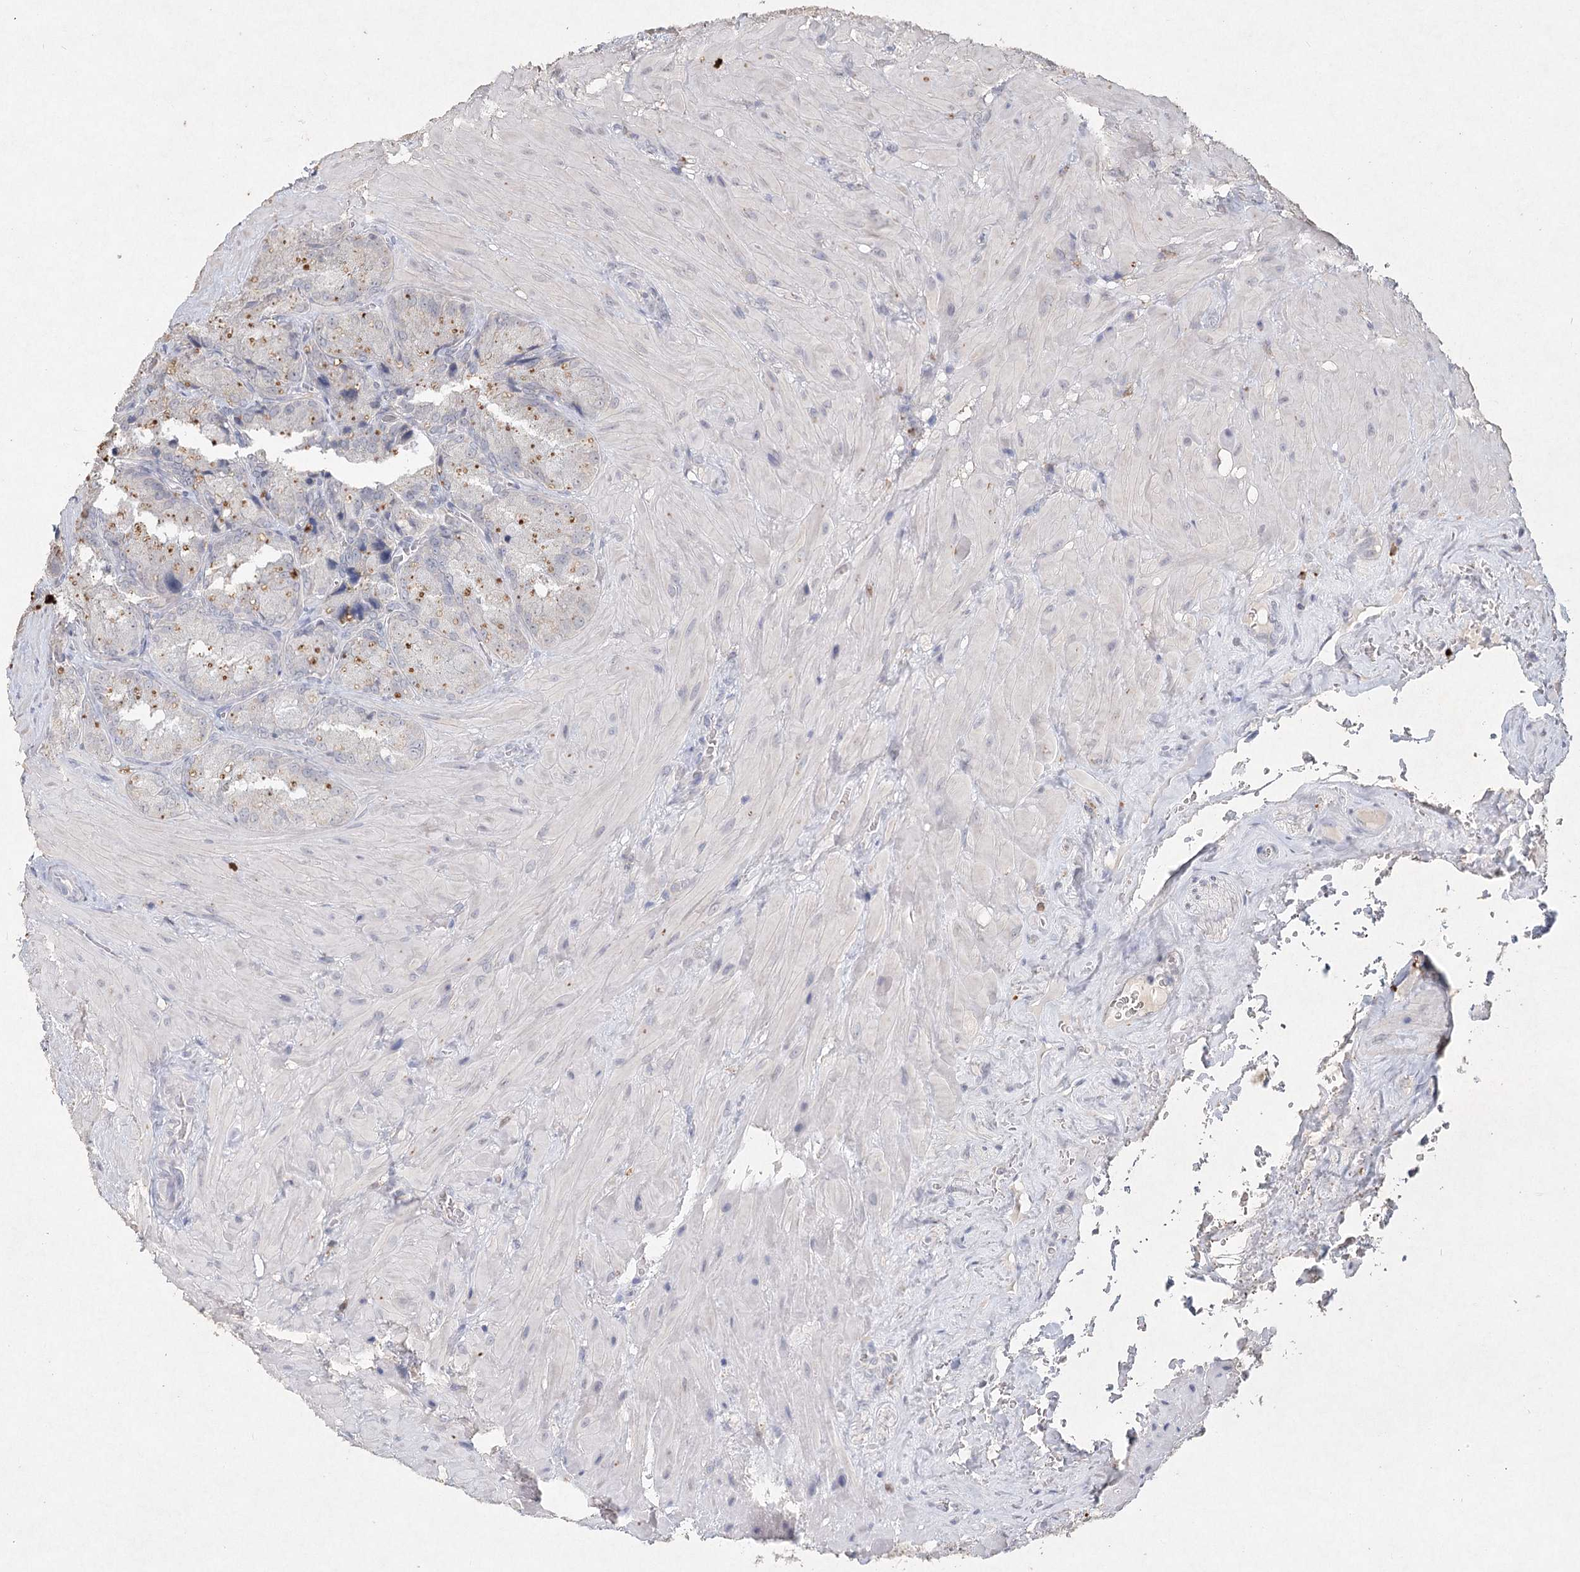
{"staining": {"intensity": "negative", "quantity": "none", "location": "none"}, "tissue": "seminal vesicle", "cell_type": "Glandular cells", "image_type": "normal", "snomed": [{"axis": "morphology", "description": "Normal tissue, NOS"}, {"axis": "topography", "description": "Seminal veicle"}], "caption": "DAB (3,3'-diaminobenzidine) immunohistochemical staining of benign seminal vesicle demonstrates no significant positivity in glandular cells.", "gene": "ARSI", "patient": {"sex": "male", "age": 62}}